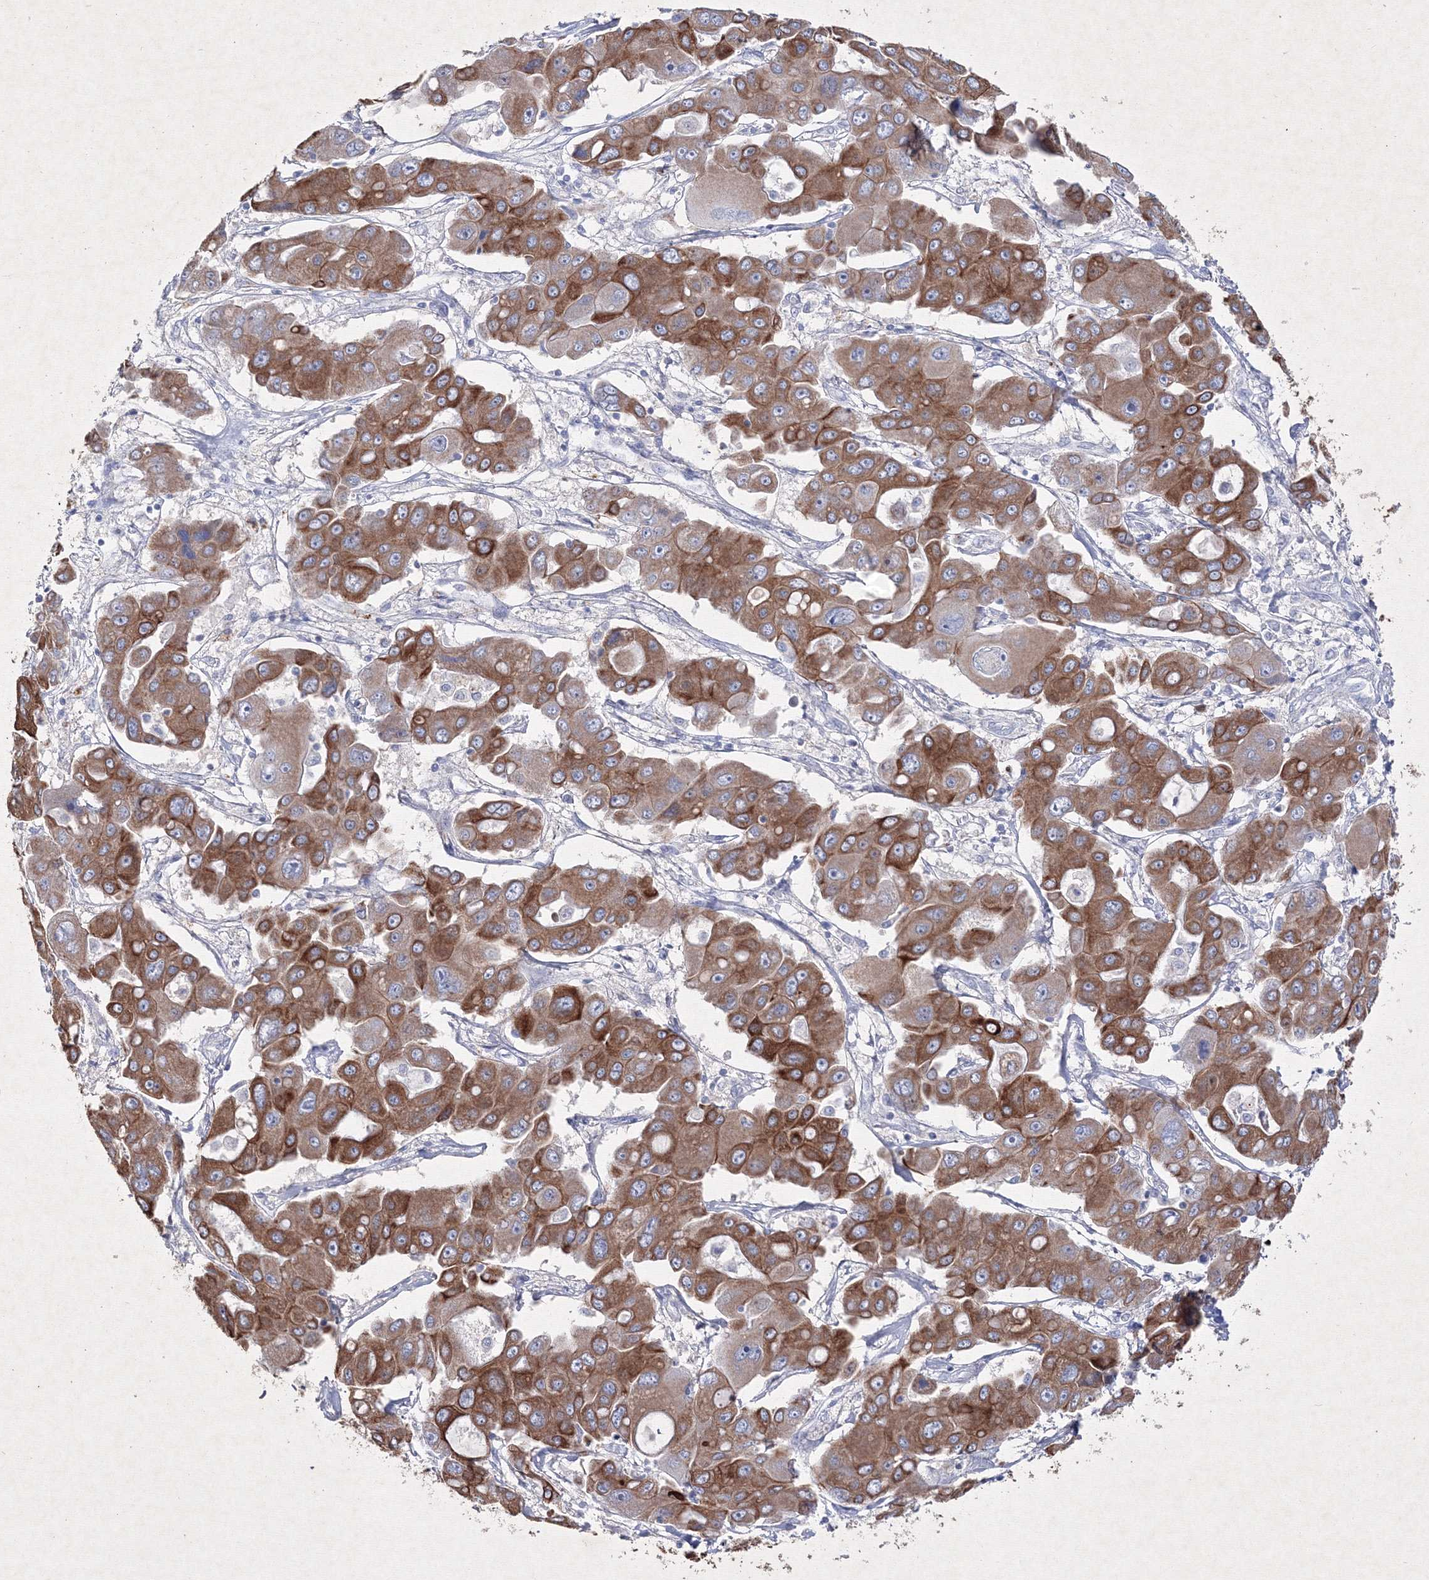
{"staining": {"intensity": "moderate", "quantity": ">75%", "location": "cytoplasmic/membranous"}, "tissue": "liver cancer", "cell_type": "Tumor cells", "image_type": "cancer", "snomed": [{"axis": "morphology", "description": "Cholangiocarcinoma"}, {"axis": "topography", "description": "Liver"}], "caption": "IHC micrograph of neoplastic tissue: human liver cholangiocarcinoma stained using IHC exhibits medium levels of moderate protein expression localized specifically in the cytoplasmic/membranous of tumor cells, appearing as a cytoplasmic/membranous brown color.", "gene": "SMIM29", "patient": {"sex": "male", "age": 67}}